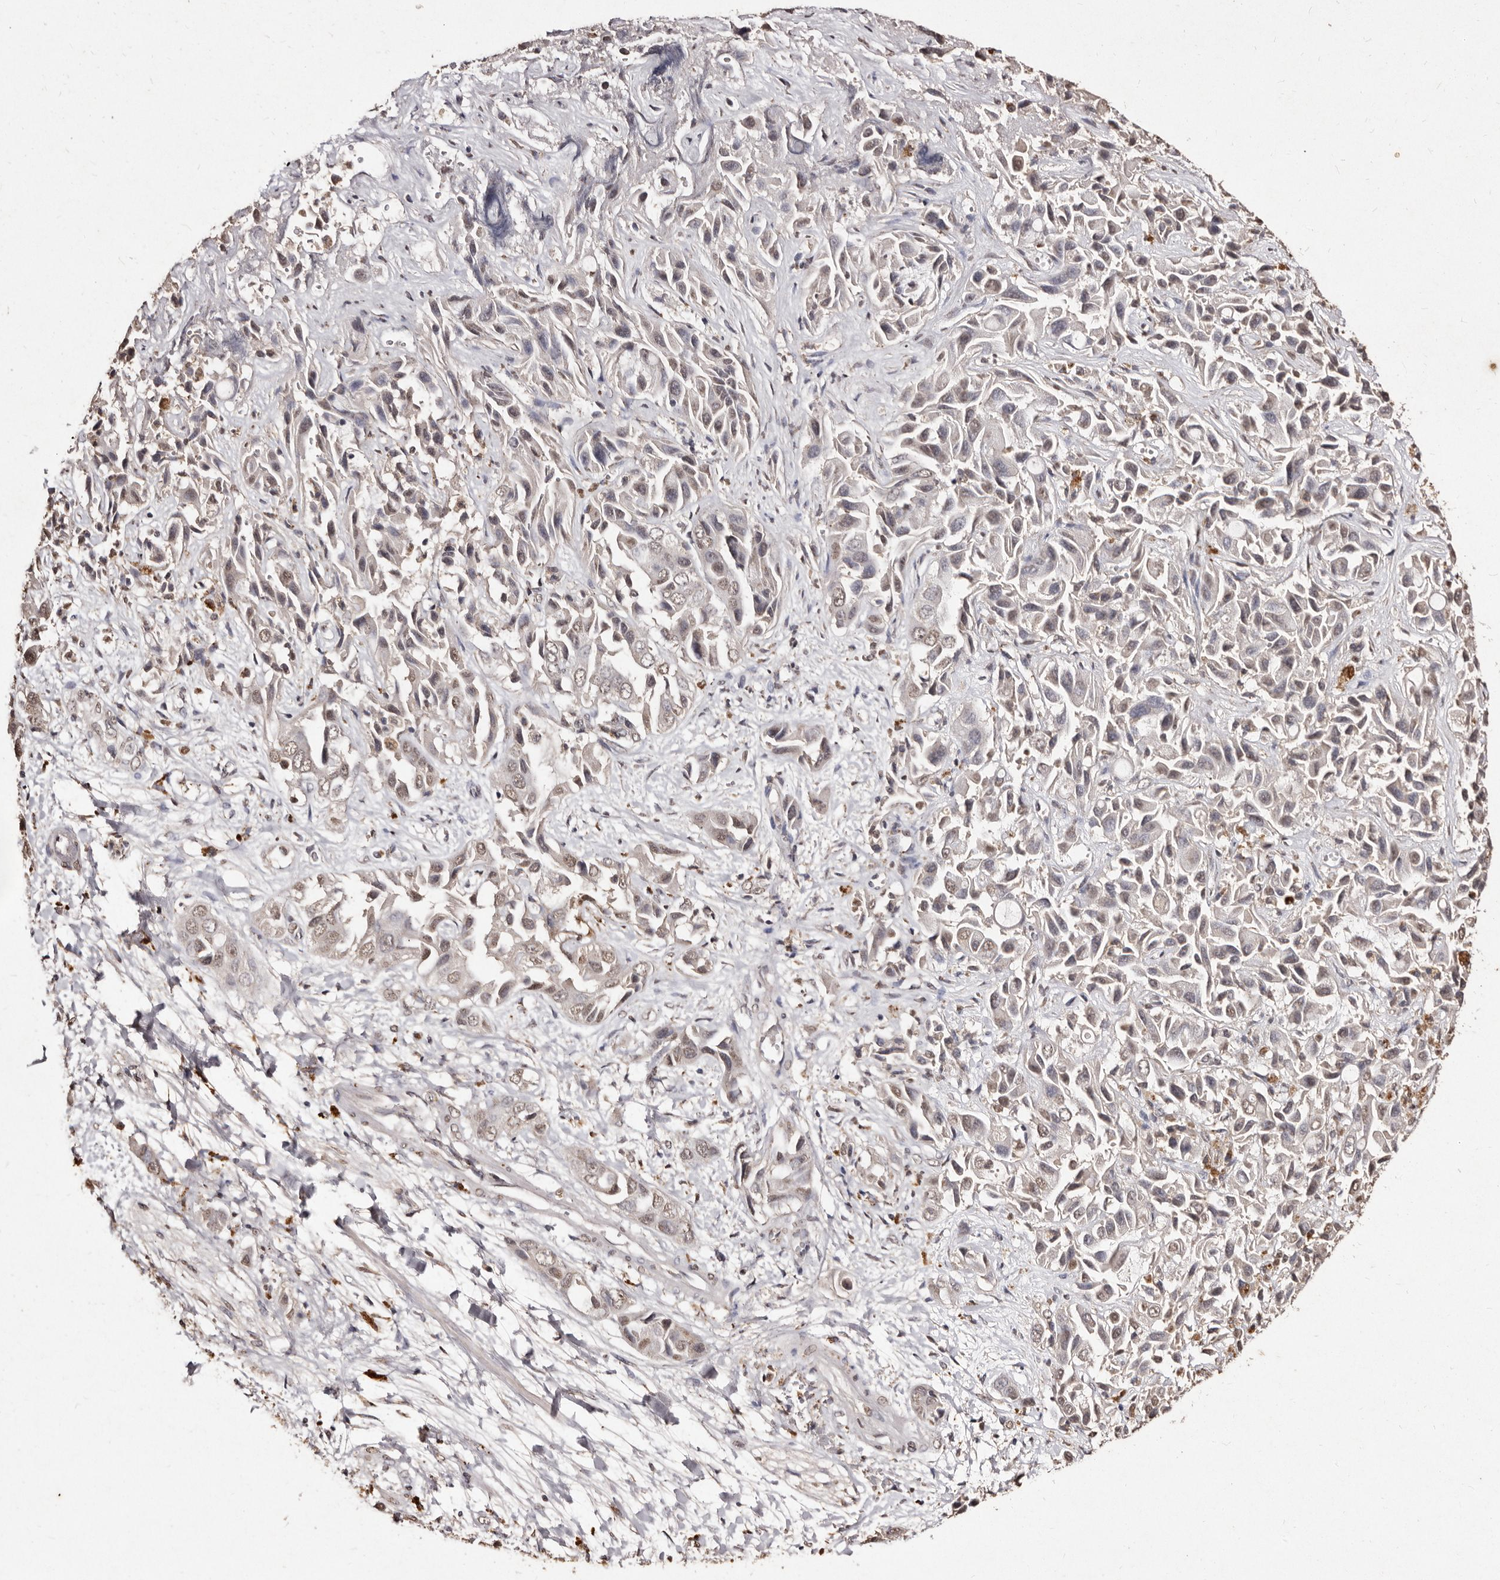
{"staining": {"intensity": "moderate", "quantity": ">75%", "location": "nuclear"}, "tissue": "liver cancer", "cell_type": "Tumor cells", "image_type": "cancer", "snomed": [{"axis": "morphology", "description": "Cholangiocarcinoma"}, {"axis": "topography", "description": "Liver"}], "caption": "Liver cancer was stained to show a protein in brown. There is medium levels of moderate nuclear expression in about >75% of tumor cells.", "gene": "ERBB4", "patient": {"sex": "female", "age": 52}}